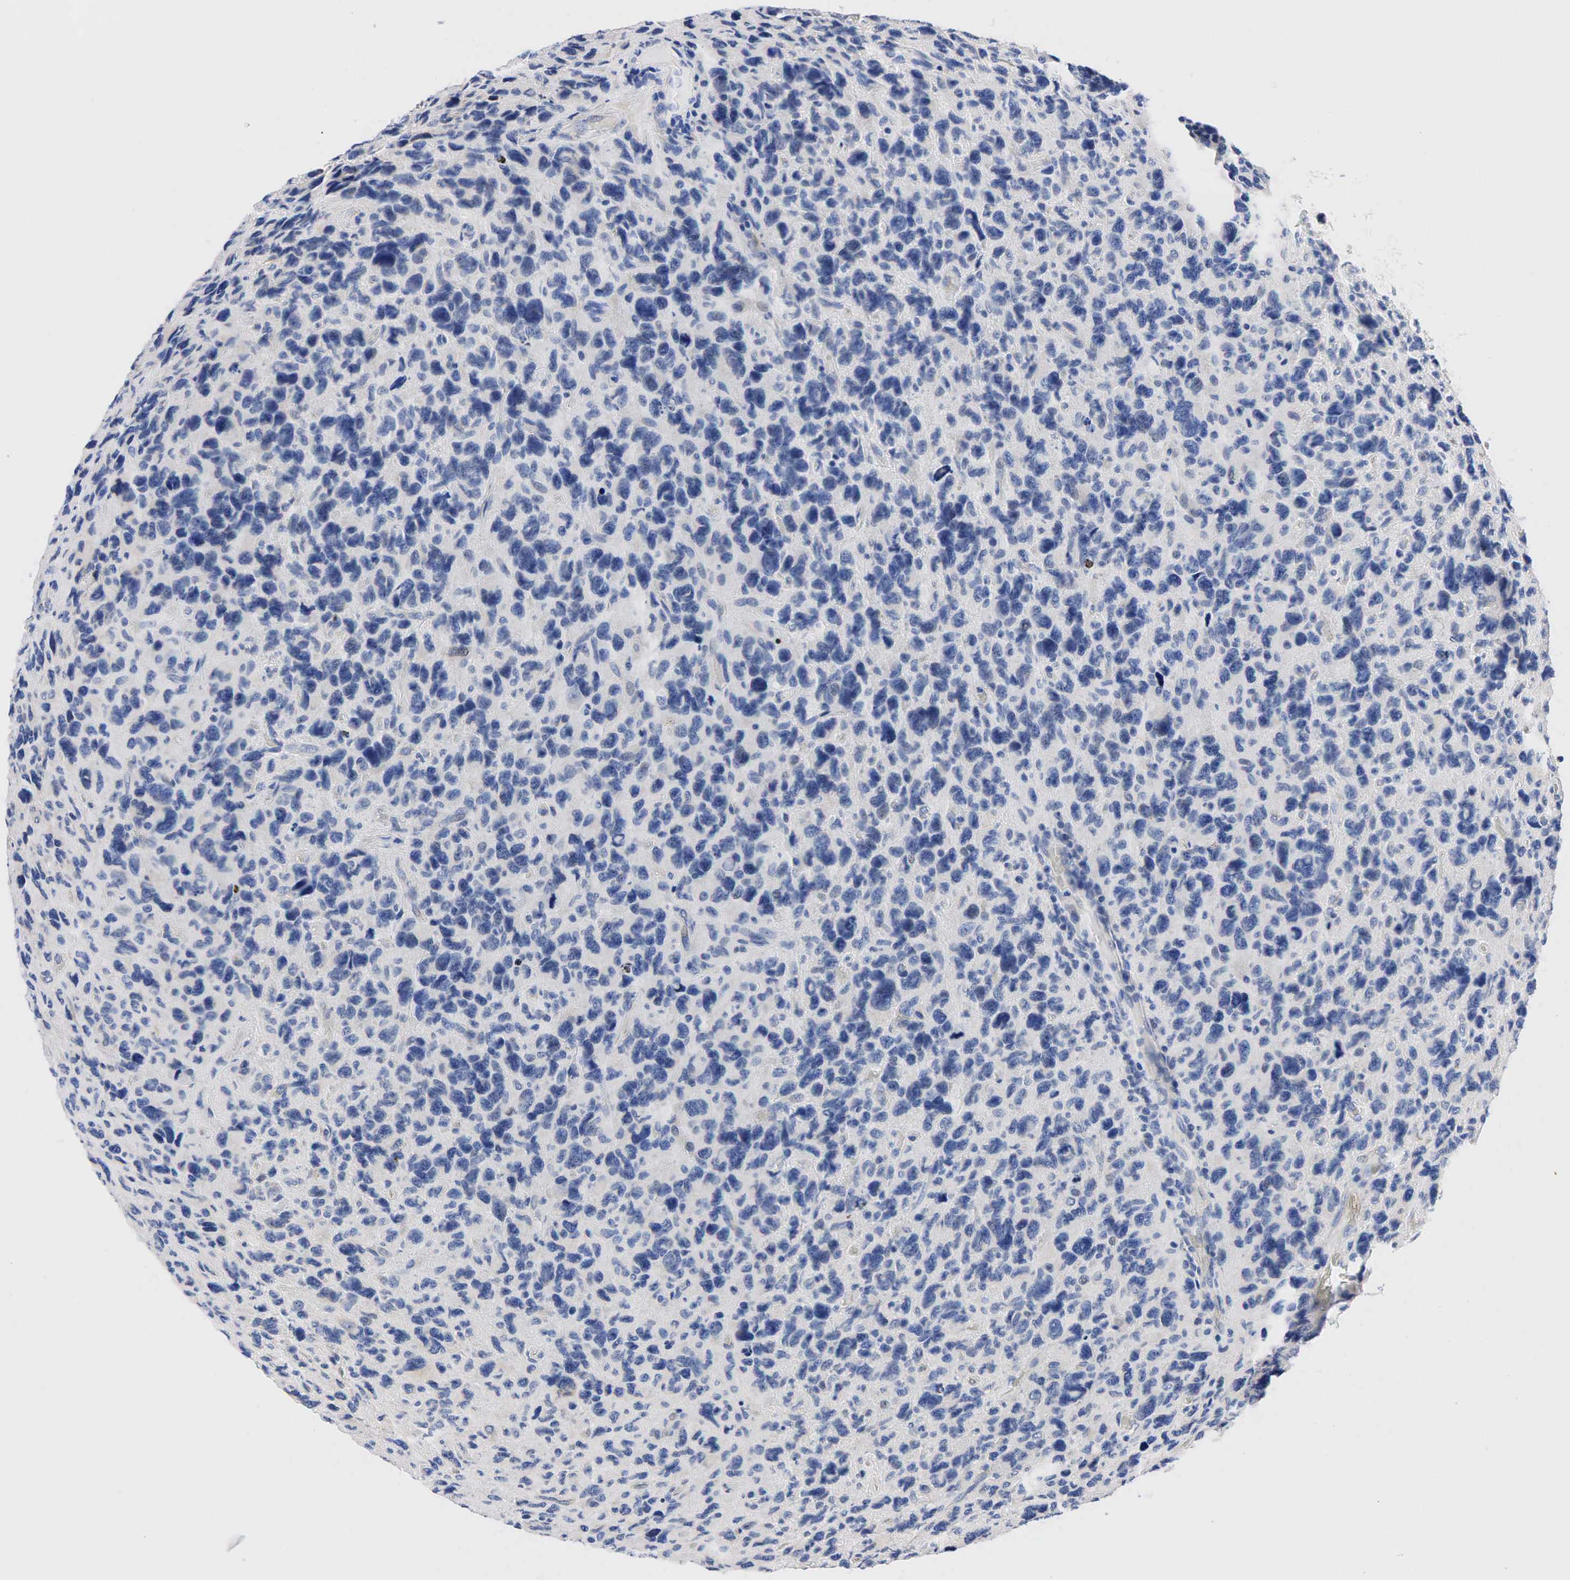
{"staining": {"intensity": "negative", "quantity": "none", "location": "none"}, "tissue": "glioma", "cell_type": "Tumor cells", "image_type": "cancer", "snomed": [{"axis": "morphology", "description": "Glioma, malignant, High grade"}, {"axis": "topography", "description": "Brain"}], "caption": "A photomicrograph of human glioma is negative for staining in tumor cells. Brightfield microscopy of immunohistochemistry stained with DAB (3,3'-diaminobenzidine) (brown) and hematoxylin (blue), captured at high magnification.", "gene": "PGR", "patient": {"sex": "female", "age": 60}}